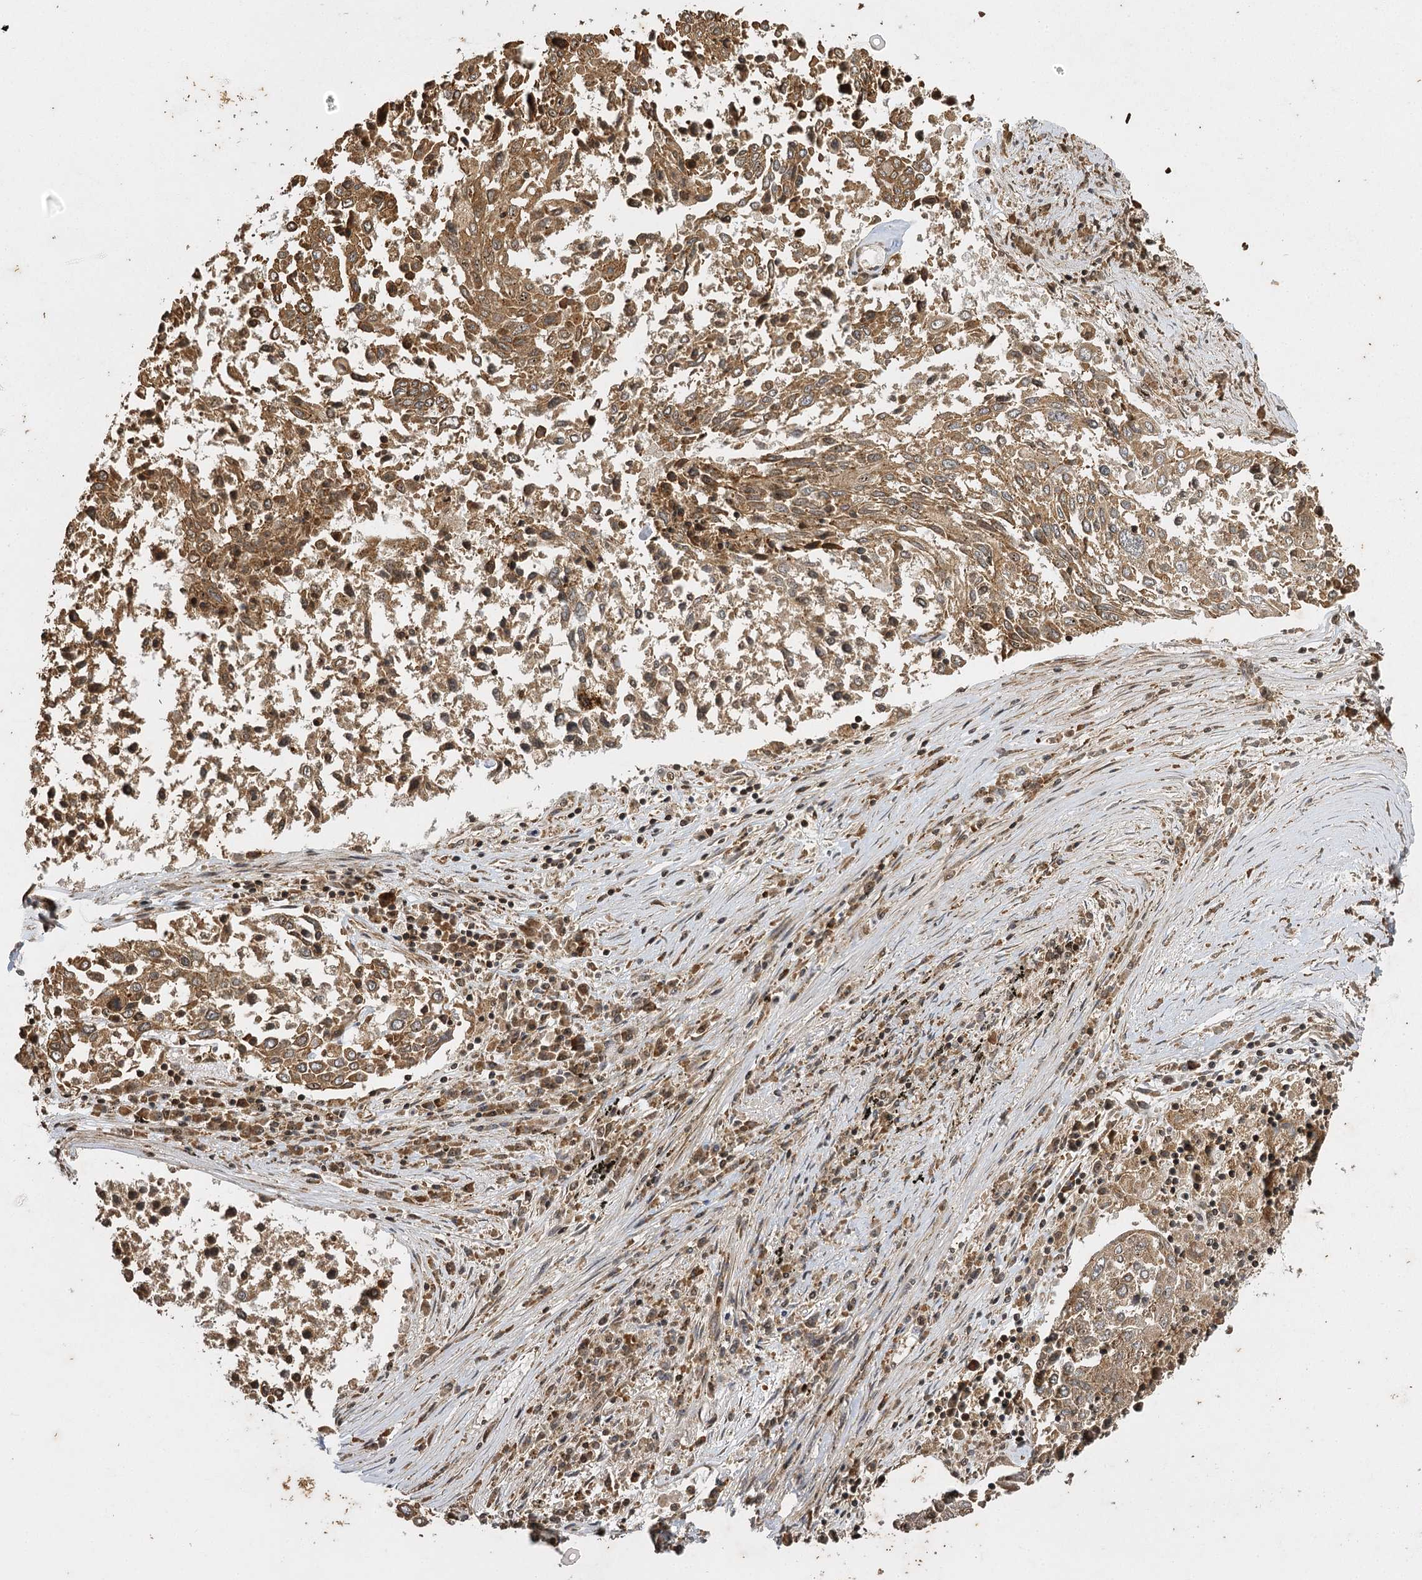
{"staining": {"intensity": "moderate", "quantity": ">75%", "location": "cytoplasmic/membranous,nuclear"}, "tissue": "lung cancer", "cell_type": "Tumor cells", "image_type": "cancer", "snomed": [{"axis": "morphology", "description": "Squamous cell carcinoma, NOS"}, {"axis": "topography", "description": "Lung"}], "caption": "Squamous cell carcinoma (lung) stained for a protein (brown) reveals moderate cytoplasmic/membranous and nuclear positive staining in about >75% of tumor cells.", "gene": "IL11RA", "patient": {"sex": "male", "age": 65}}